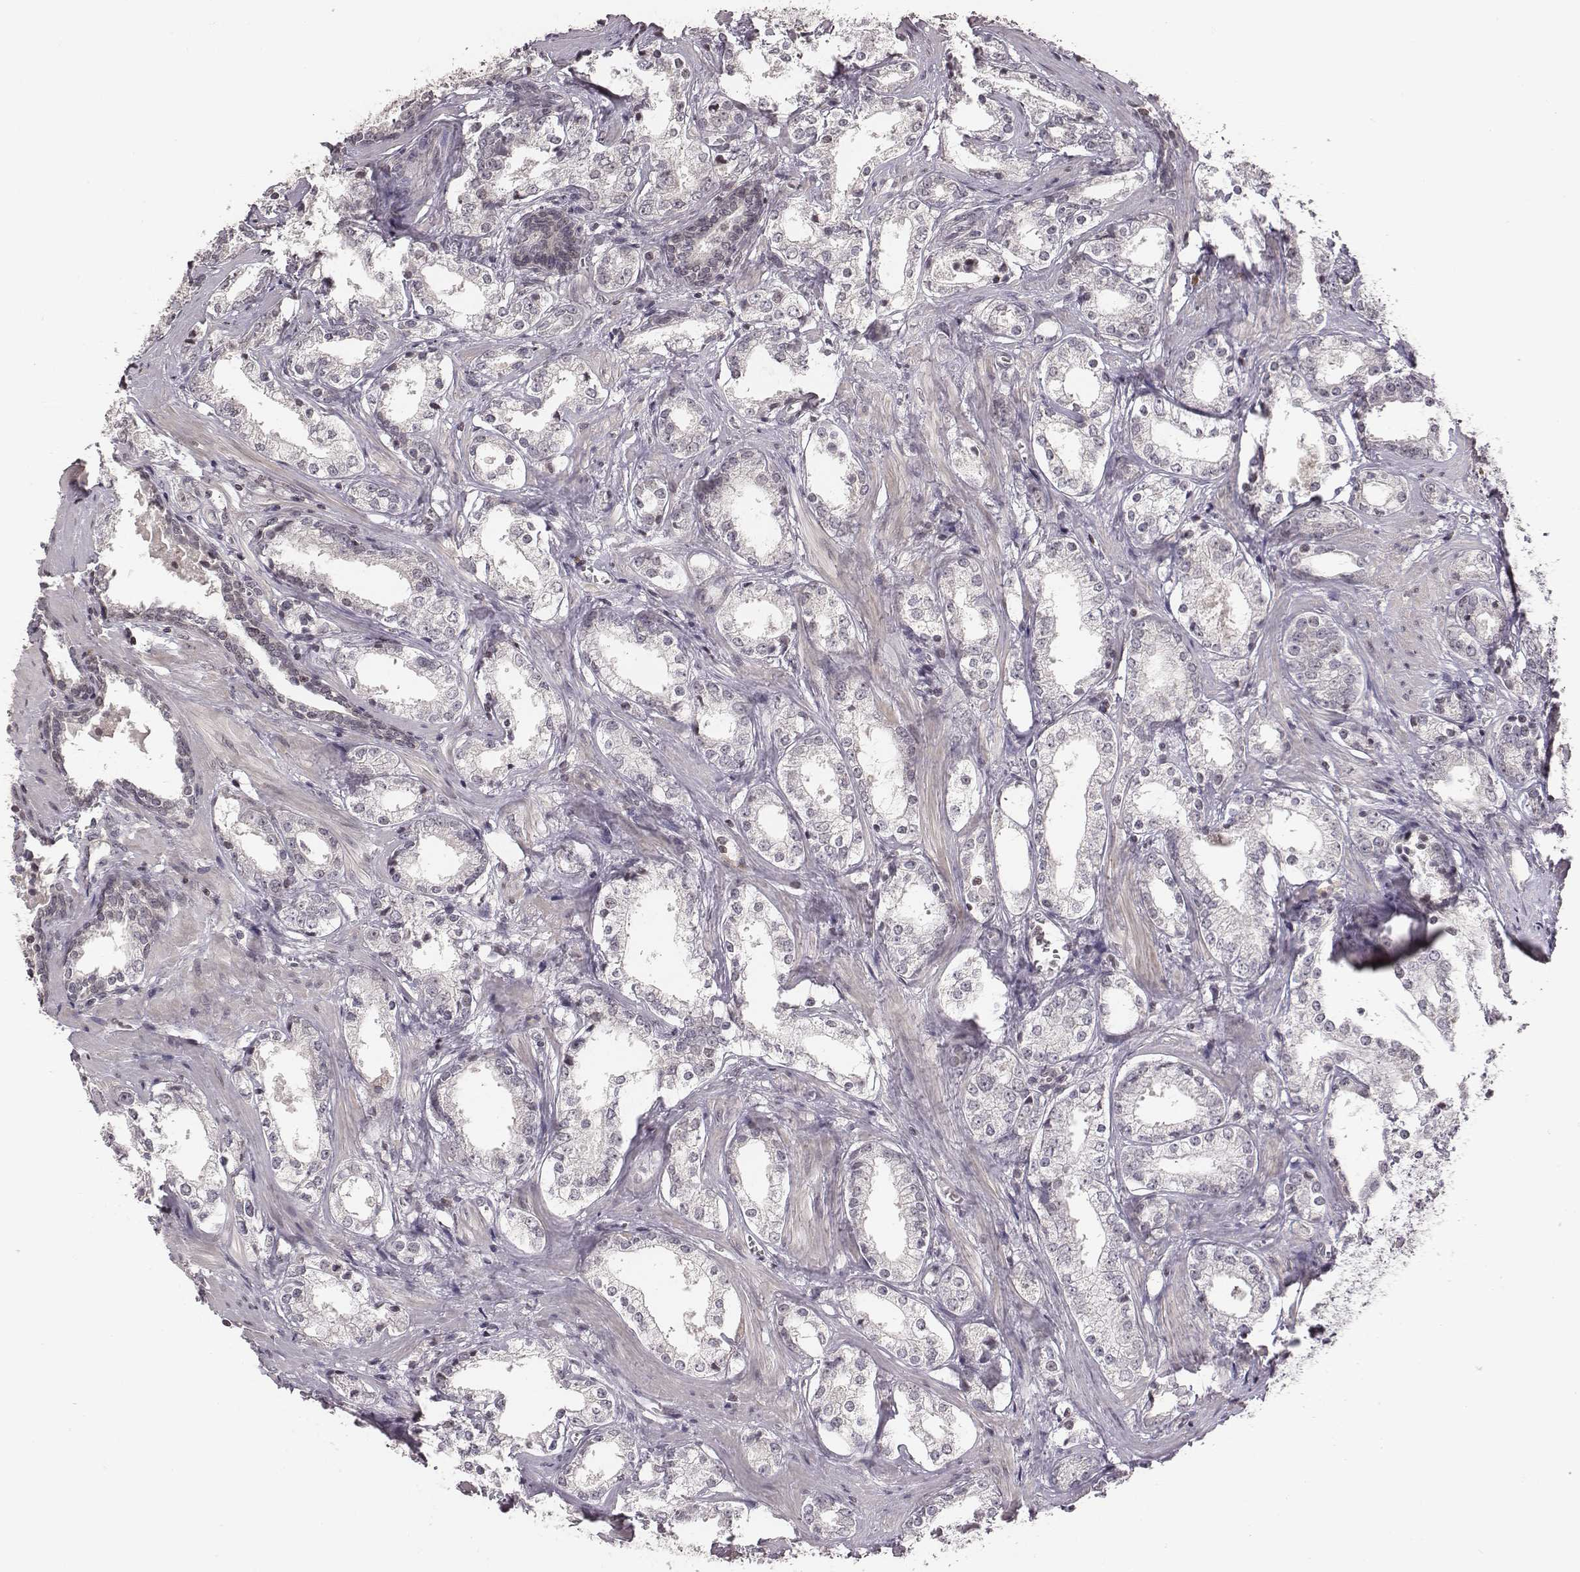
{"staining": {"intensity": "negative", "quantity": "none", "location": "none"}, "tissue": "prostate cancer", "cell_type": "Tumor cells", "image_type": "cancer", "snomed": [{"axis": "morphology", "description": "Adenocarcinoma, NOS"}, {"axis": "topography", "description": "Prostate and seminal vesicle, NOS"}], "caption": "IHC micrograph of human prostate adenocarcinoma stained for a protein (brown), which shows no expression in tumor cells.", "gene": "GRM4", "patient": {"sex": "male", "age": 63}}